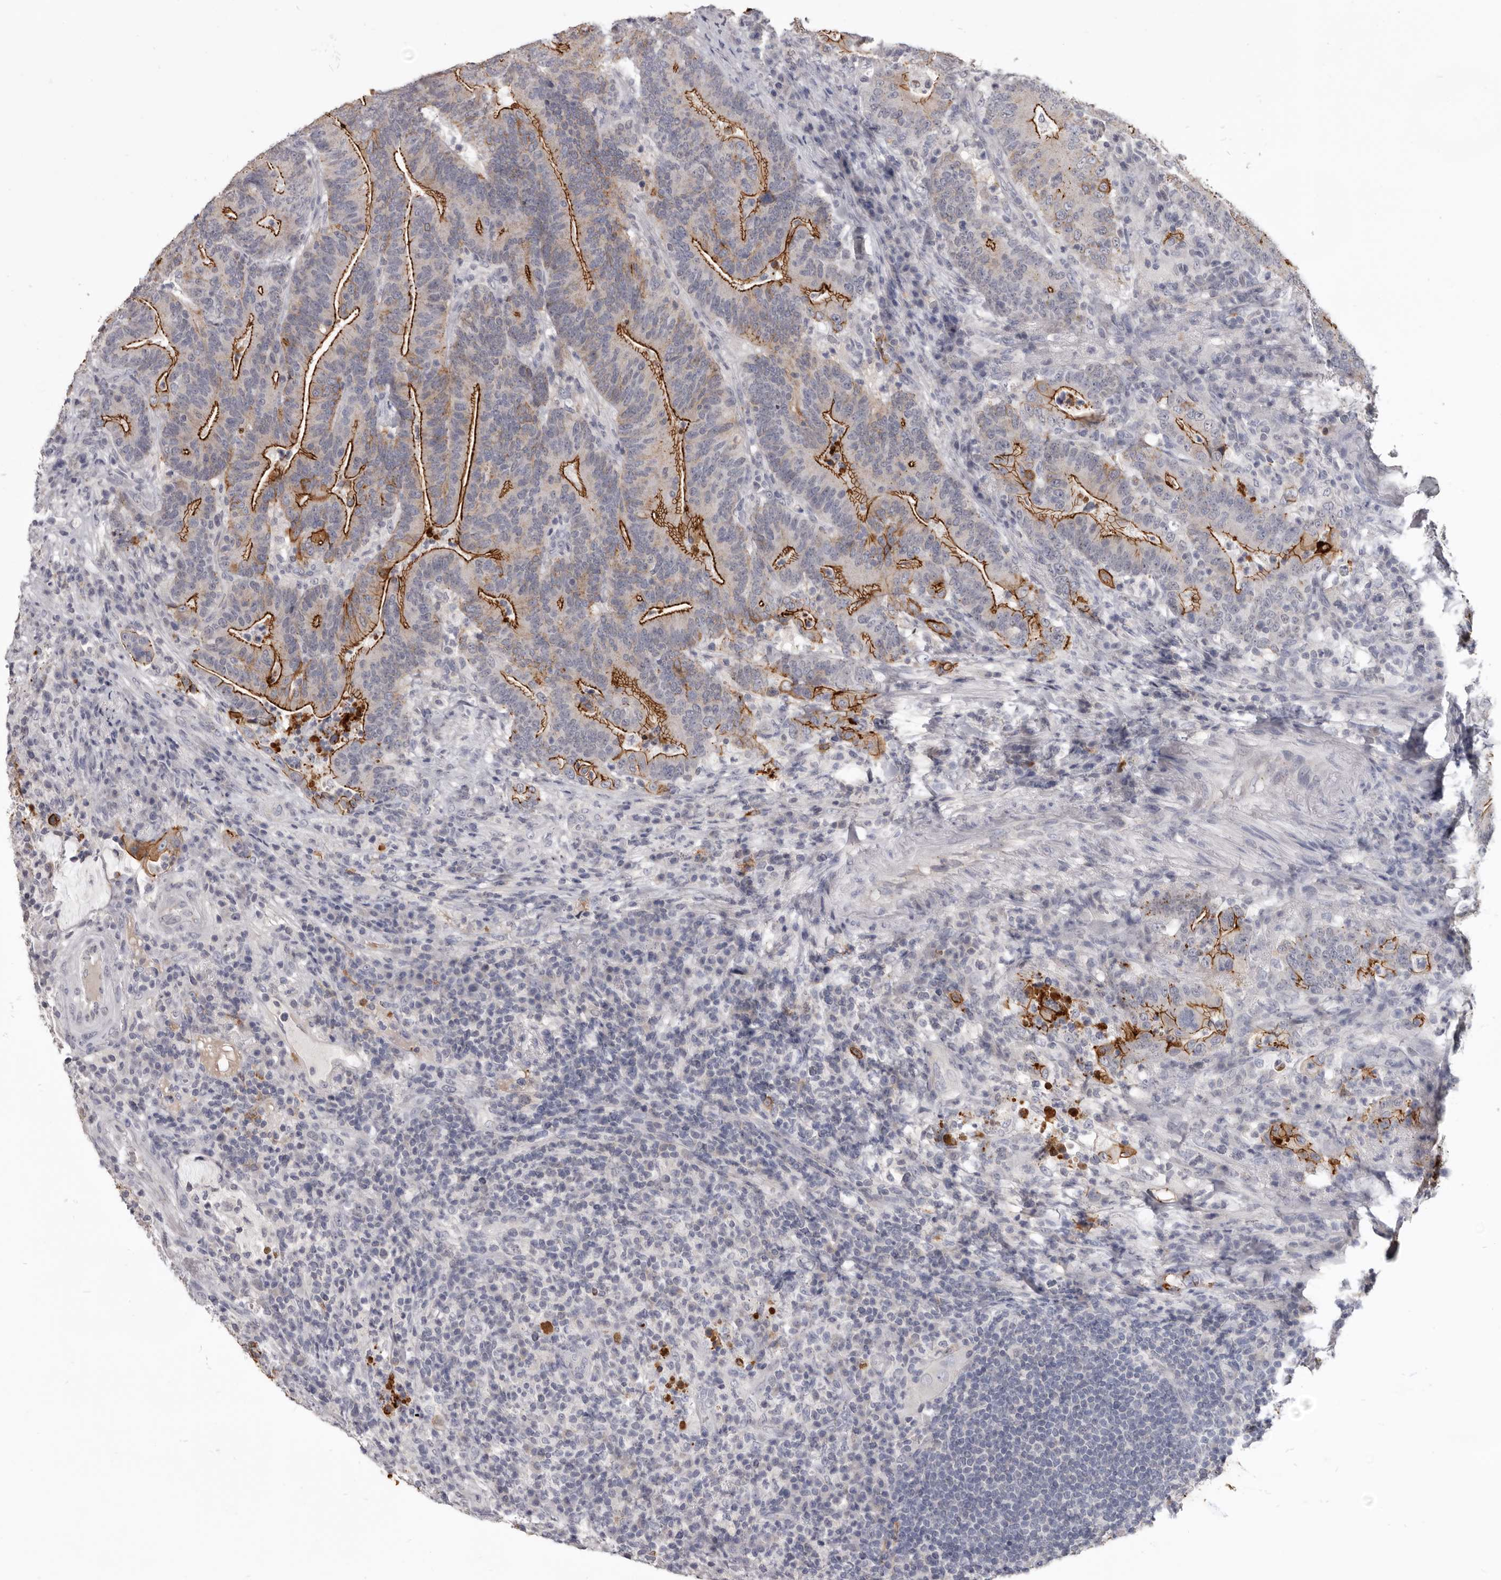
{"staining": {"intensity": "strong", "quantity": "25%-75%", "location": "cytoplasmic/membranous"}, "tissue": "colorectal cancer", "cell_type": "Tumor cells", "image_type": "cancer", "snomed": [{"axis": "morphology", "description": "Adenocarcinoma, NOS"}, {"axis": "topography", "description": "Colon"}], "caption": "DAB (3,3'-diaminobenzidine) immunohistochemical staining of adenocarcinoma (colorectal) exhibits strong cytoplasmic/membranous protein expression in about 25%-75% of tumor cells.", "gene": "CGN", "patient": {"sex": "female", "age": 66}}